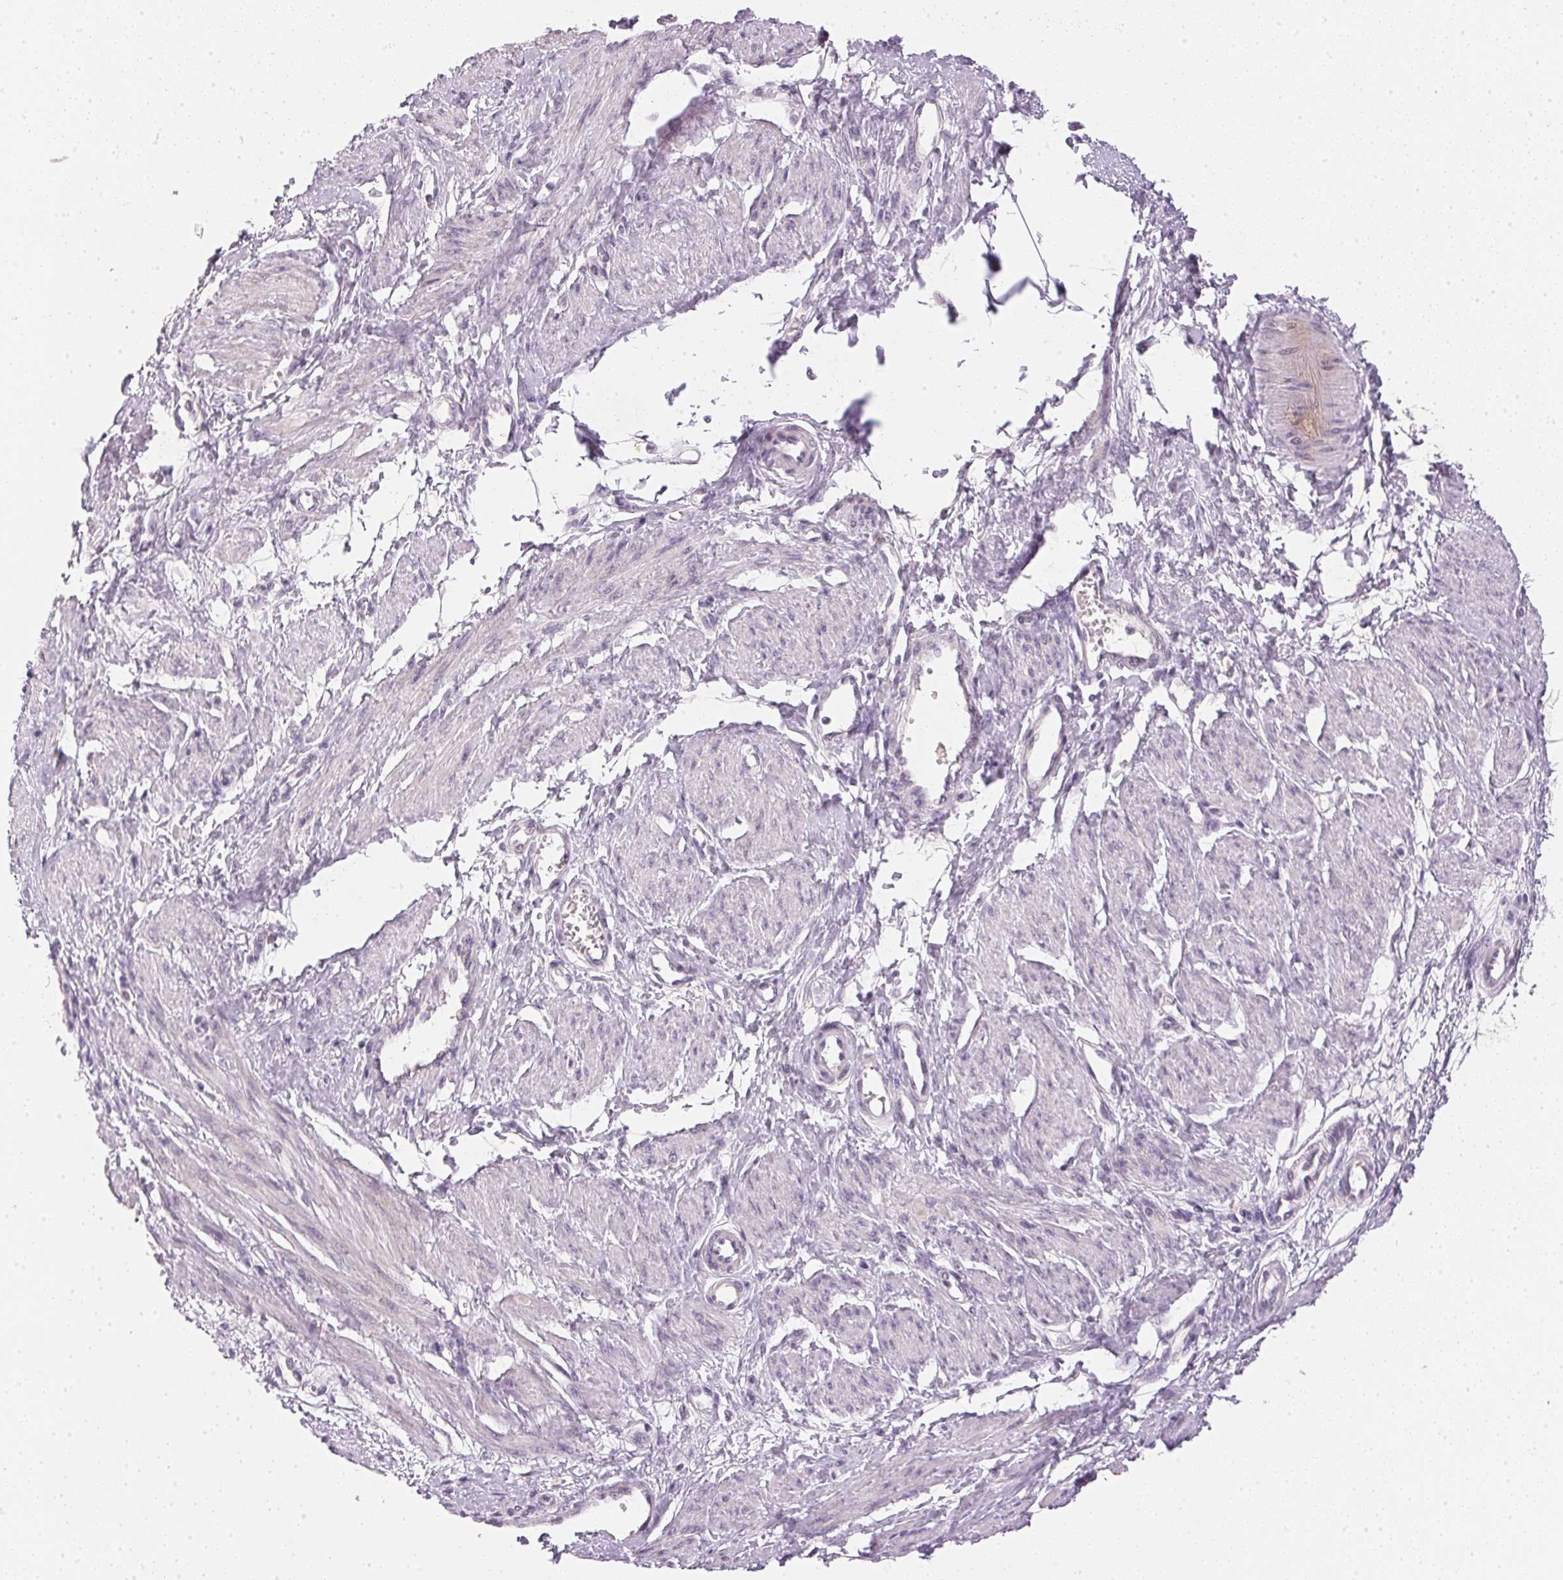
{"staining": {"intensity": "negative", "quantity": "none", "location": "none"}, "tissue": "smooth muscle", "cell_type": "Smooth muscle cells", "image_type": "normal", "snomed": [{"axis": "morphology", "description": "Normal tissue, NOS"}, {"axis": "topography", "description": "Smooth muscle"}, {"axis": "topography", "description": "Uterus"}], "caption": "DAB immunohistochemical staining of unremarkable human smooth muscle shows no significant expression in smooth muscle cells.", "gene": "IGFBP1", "patient": {"sex": "female", "age": 39}}